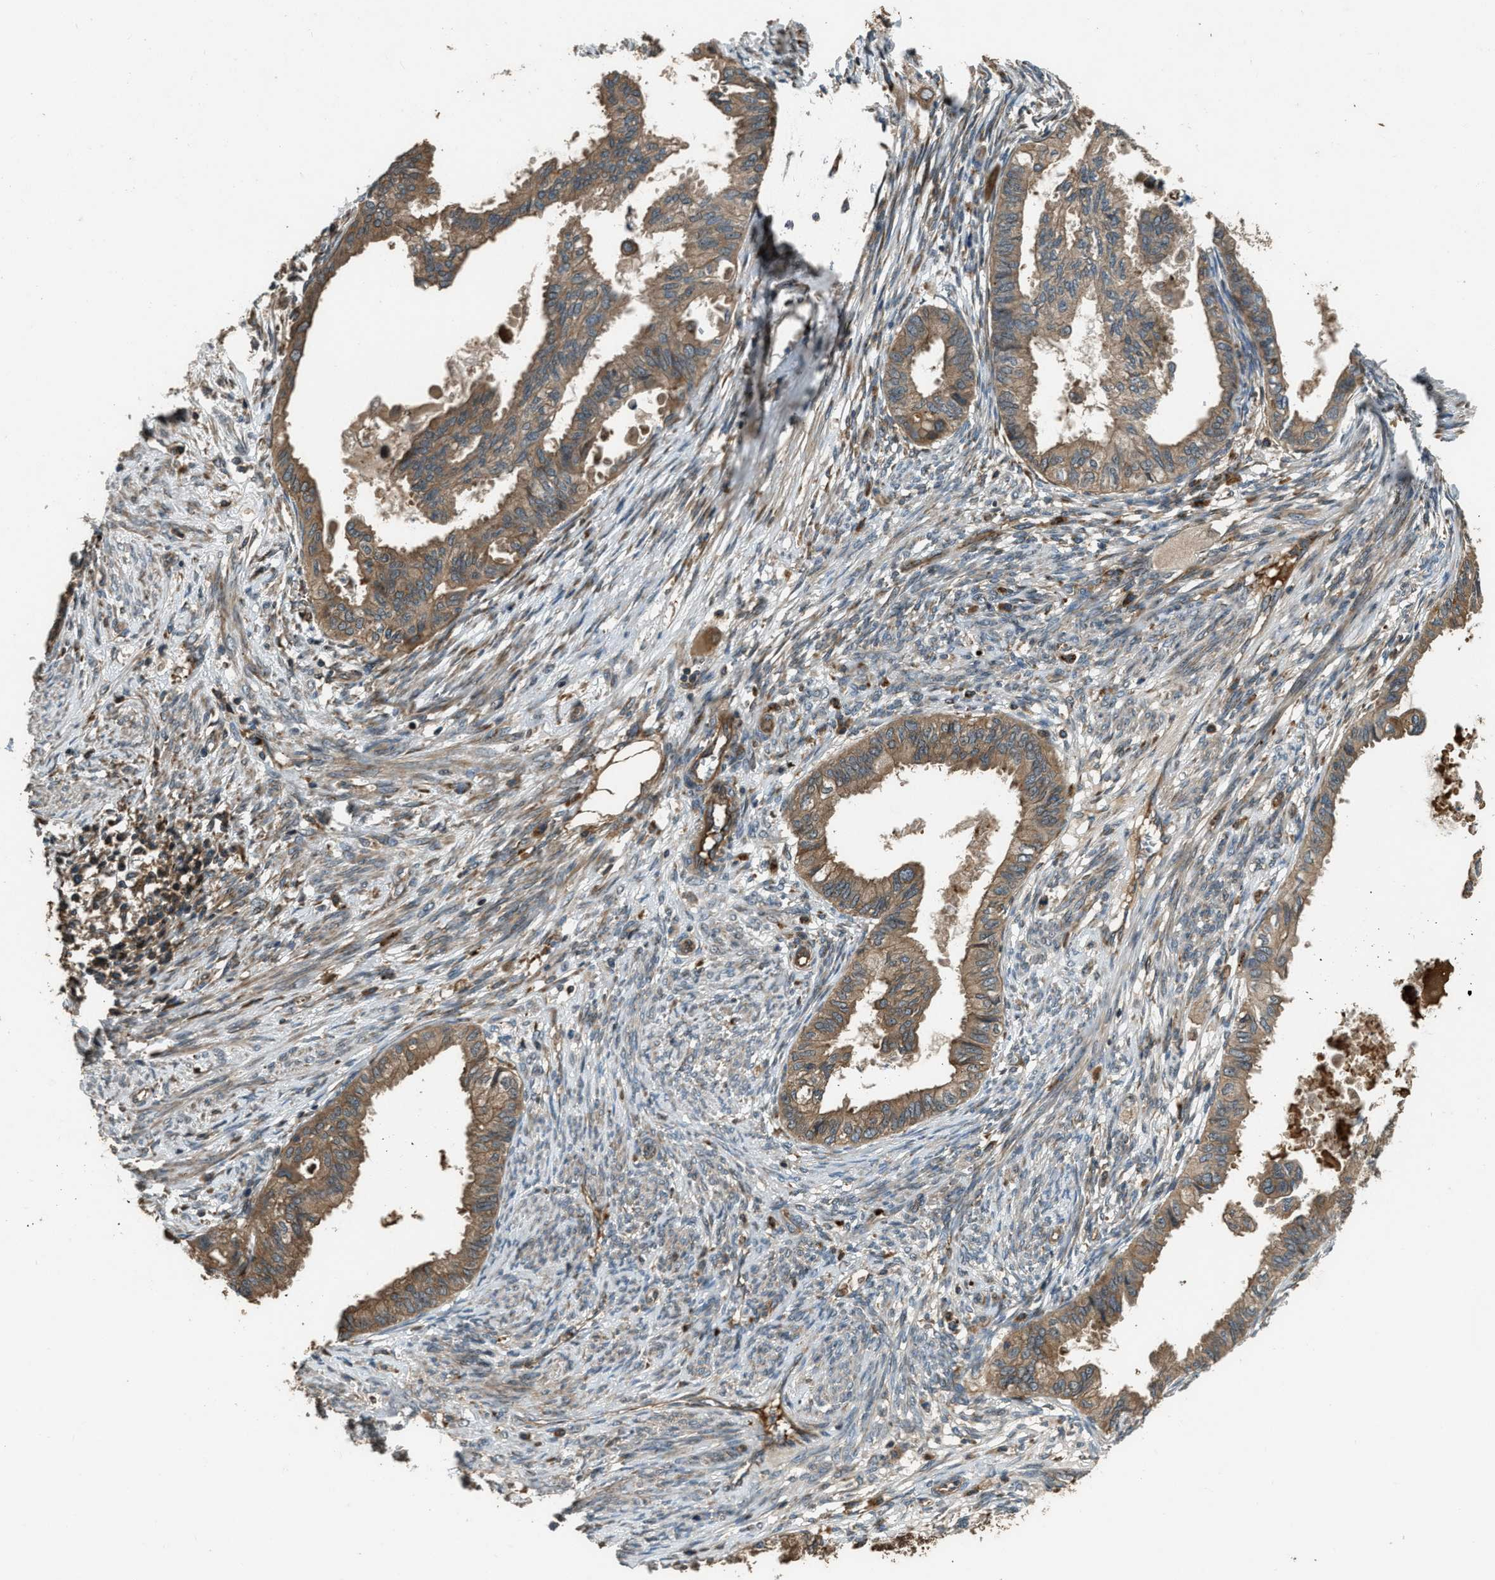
{"staining": {"intensity": "moderate", "quantity": ">75%", "location": "cytoplasmic/membranous"}, "tissue": "cervical cancer", "cell_type": "Tumor cells", "image_type": "cancer", "snomed": [{"axis": "morphology", "description": "Normal tissue, NOS"}, {"axis": "morphology", "description": "Adenocarcinoma, NOS"}, {"axis": "topography", "description": "Cervix"}, {"axis": "topography", "description": "Endometrium"}], "caption": "Protein analysis of adenocarcinoma (cervical) tissue demonstrates moderate cytoplasmic/membranous staining in approximately >75% of tumor cells. The protein is shown in brown color, while the nuclei are stained blue.", "gene": "GGH", "patient": {"sex": "female", "age": 86}}